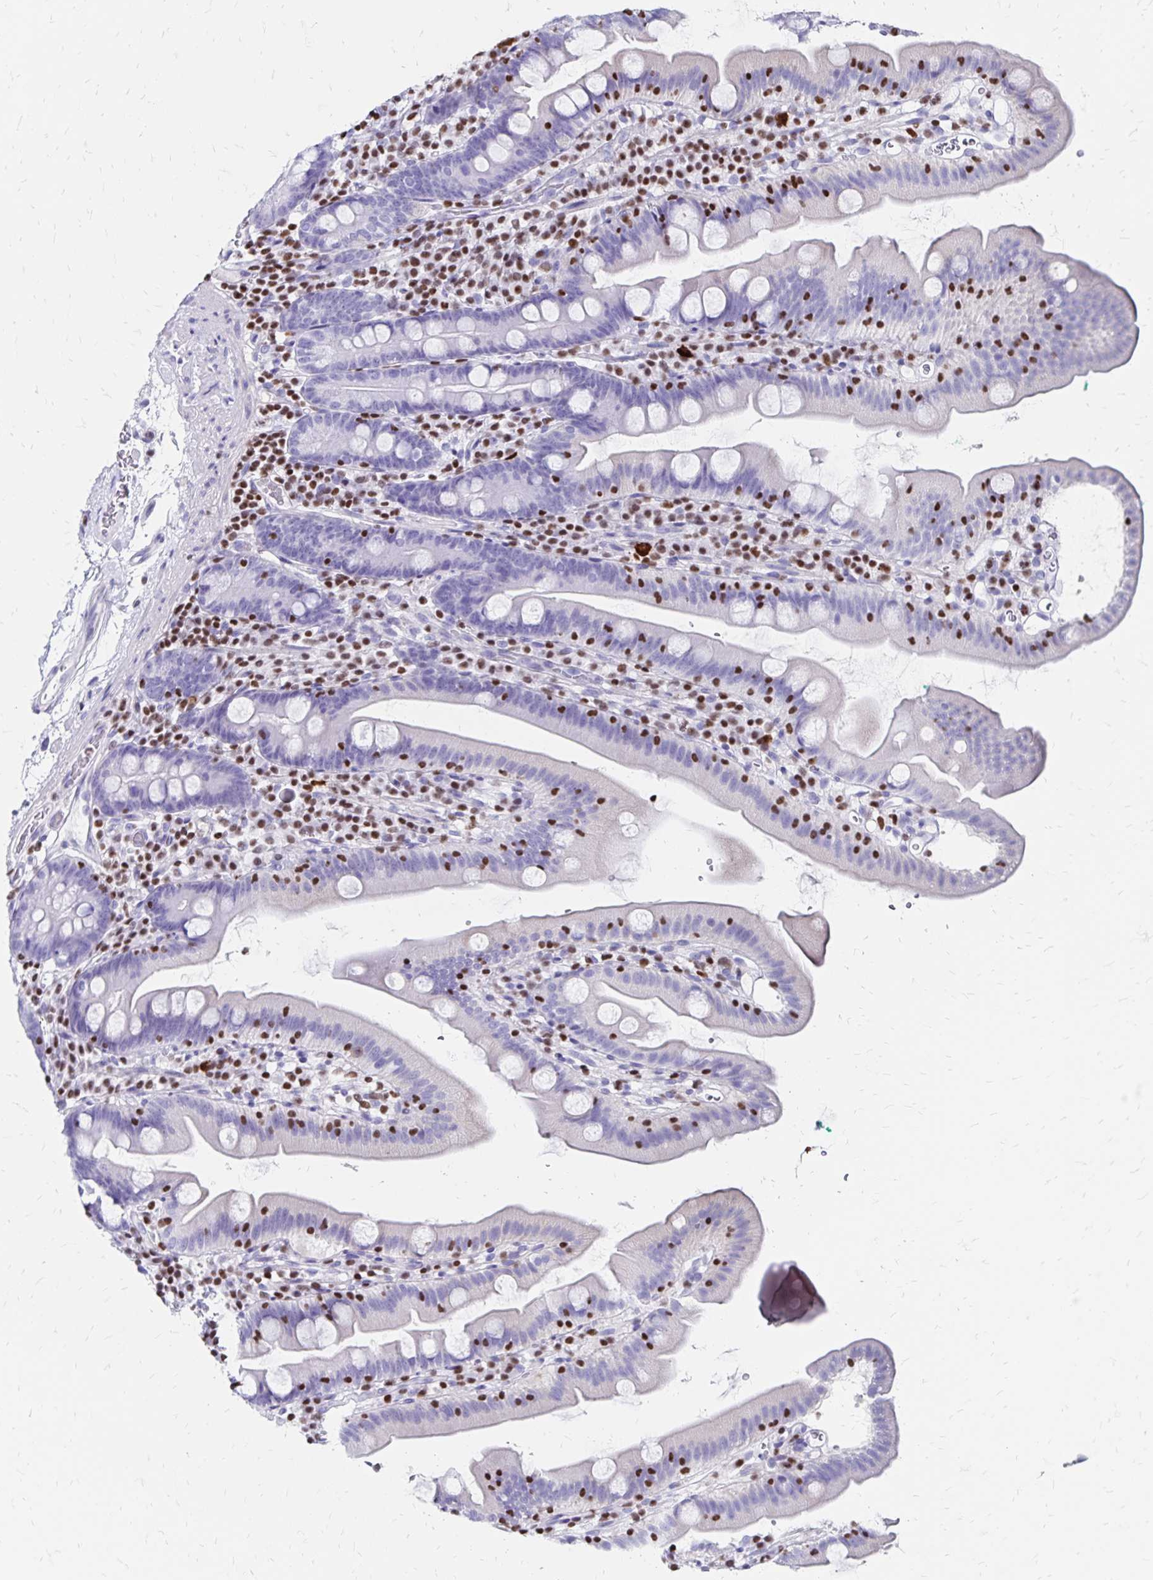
{"staining": {"intensity": "negative", "quantity": "none", "location": "none"}, "tissue": "duodenum", "cell_type": "Glandular cells", "image_type": "normal", "snomed": [{"axis": "morphology", "description": "Normal tissue, NOS"}, {"axis": "topography", "description": "Duodenum"}], "caption": "A photomicrograph of human duodenum is negative for staining in glandular cells. Brightfield microscopy of immunohistochemistry (IHC) stained with DAB (brown) and hematoxylin (blue), captured at high magnification.", "gene": "IKZF1", "patient": {"sex": "female", "age": 67}}